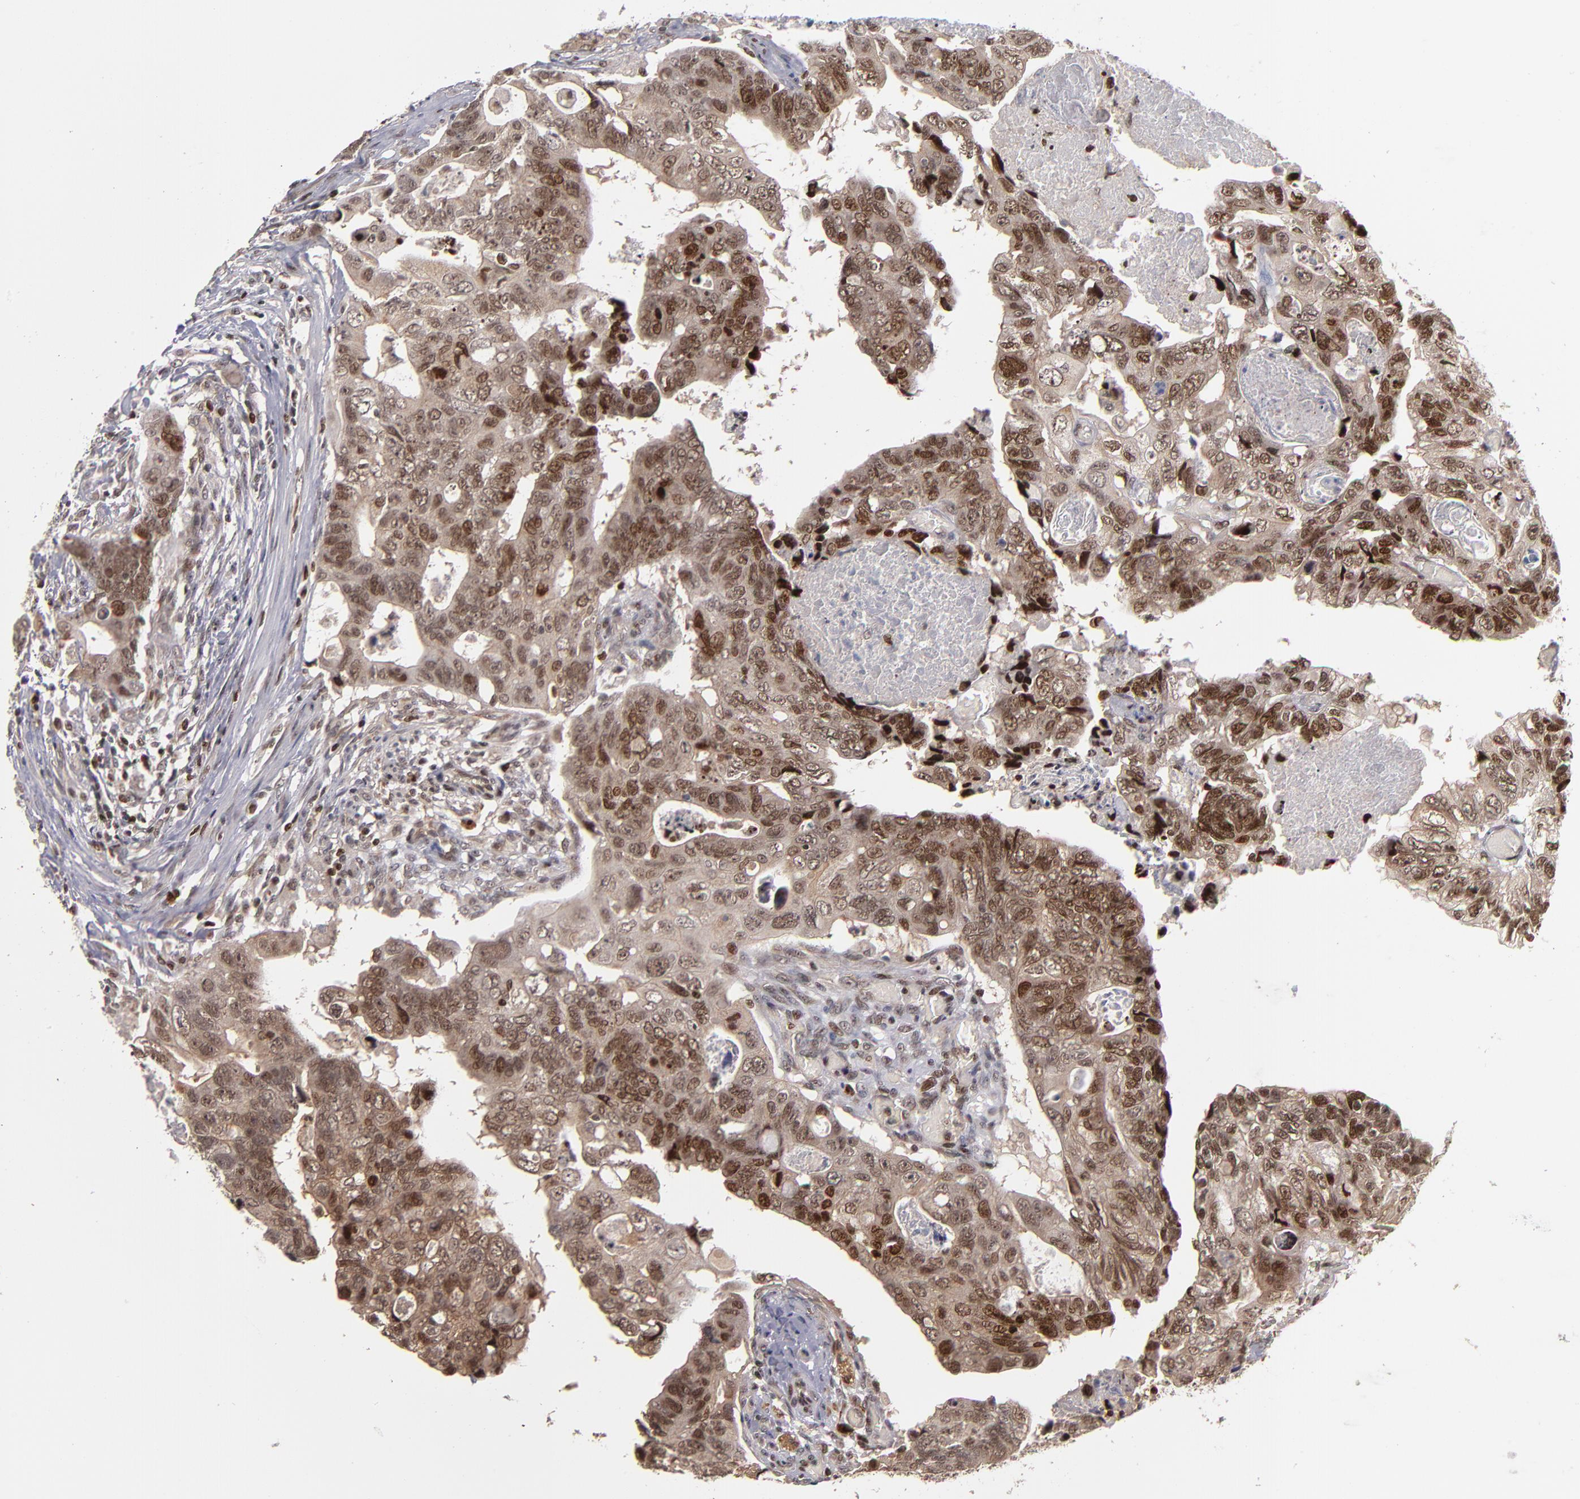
{"staining": {"intensity": "moderate", "quantity": ">75%", "location": "nuclear"}, "tissue": "colorectal cancer", "cell_type": "Tumor cells", "image_type": "cancer", "snomed": [{"axis": "morphology", "description": "Adenocarcinoma, NOS"}, {"axis": "topography", "description": "Rectum"}], "caption": "Adenocarcinoma (colorectal) stained for a protein reveals moderate nuclear positivity in tumor cells.", "gene": "KDM6A", "patient": {"sex": "male", "age": 53}}